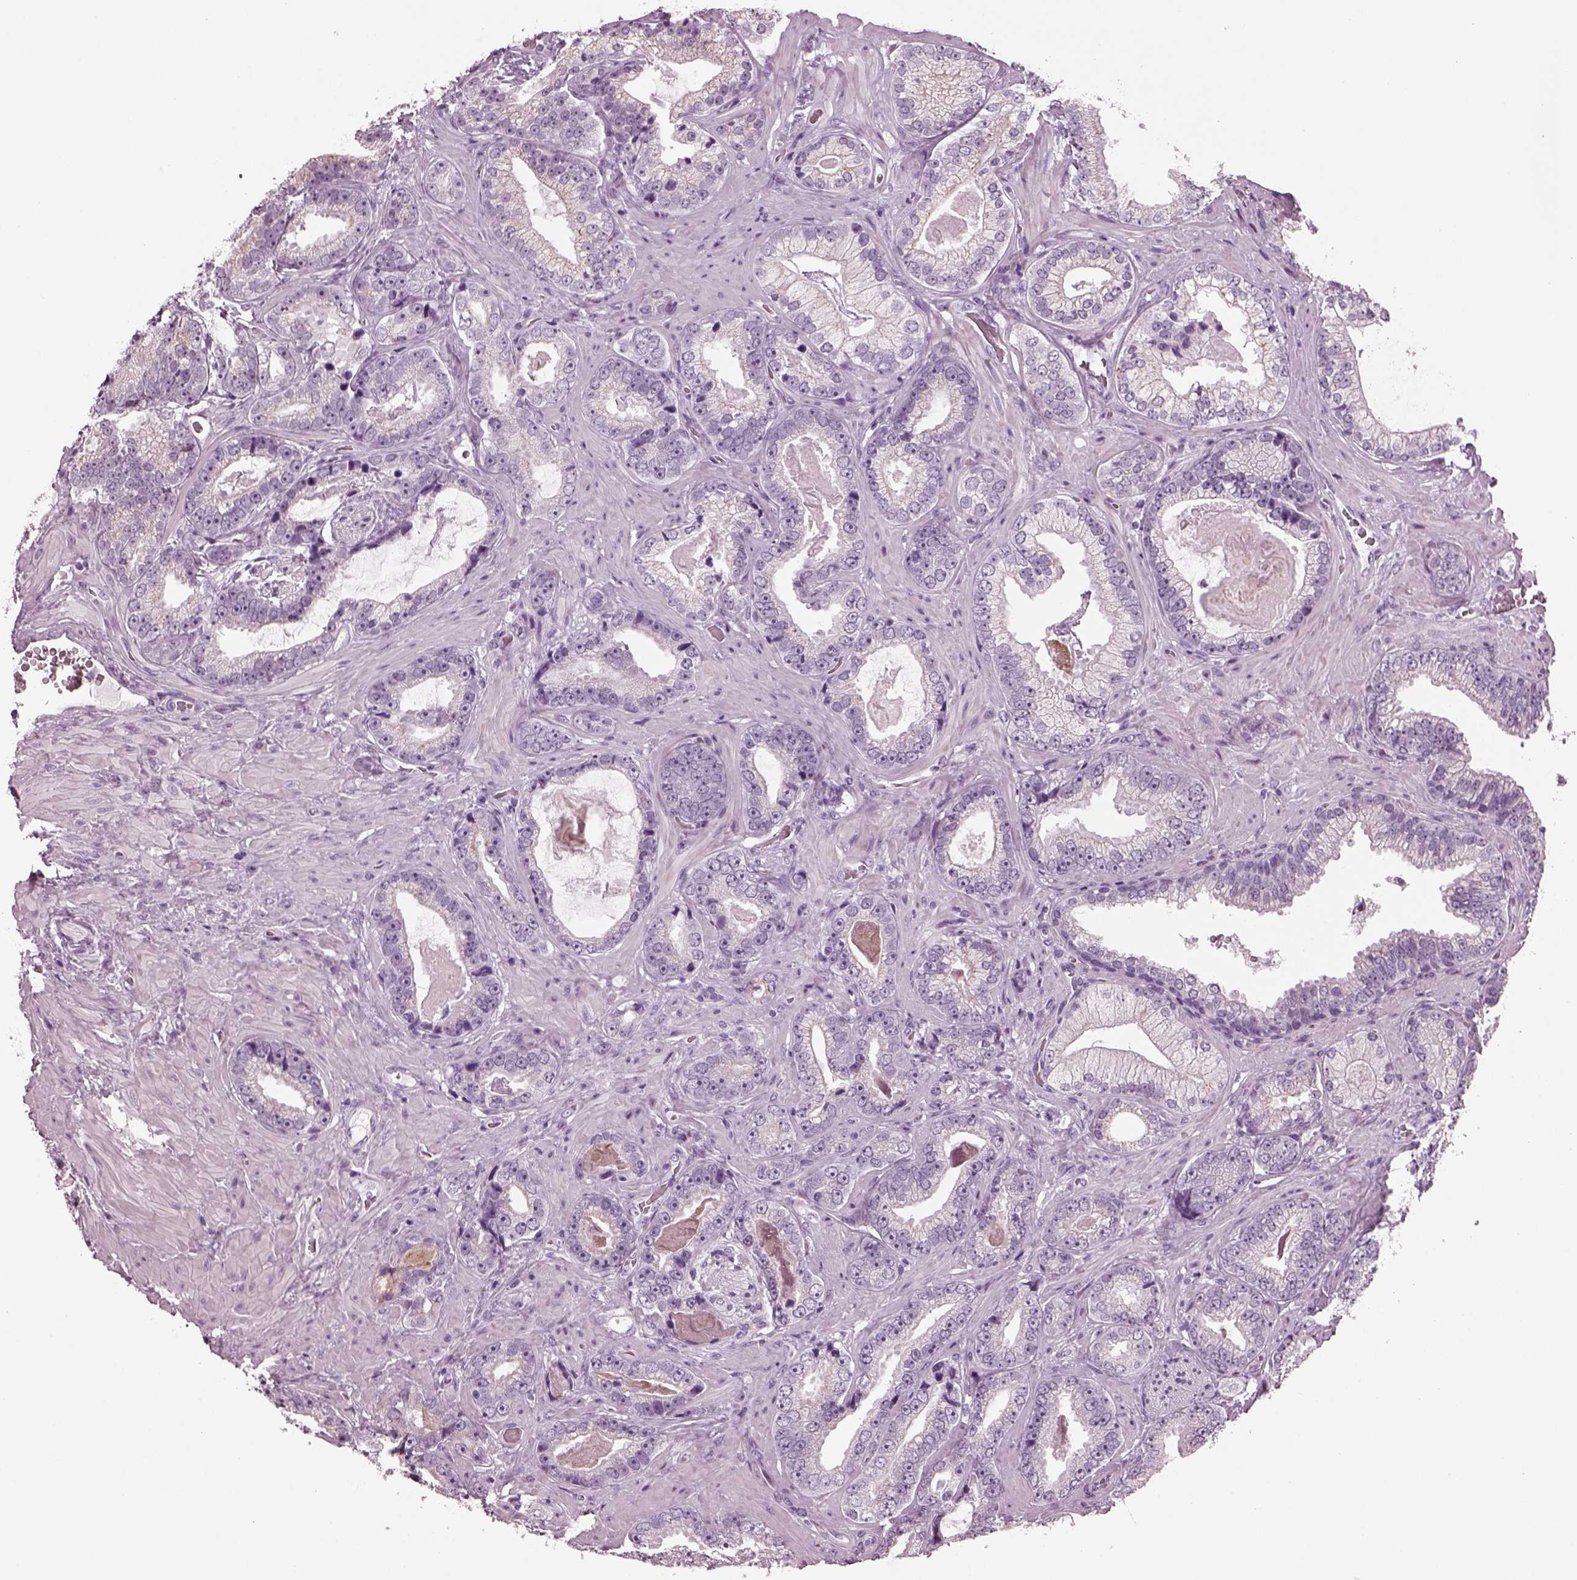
{"staining": {"intensity": "negative", "quantity": "none", "location": "none"}, "tissue": "prostate cancer", "cell_type": "Tumor cells", "image_type": "cancer", "snomed": [{"axis": "morphology", "description": "Adenocarcinoma, Low grade"}, {"axis": "topography", "description": "Prostate"}], "caption": "DAB (3,3'-diaminobenzidine) immunohistochemical staining of human prostate low-grade adenocarcinoma displays no significant staining in tumor cells. (Stains: DAB immunohistochemistry (IHC) with hematoxylin counter stain, Microscopy: brightfield microscopy at high magnification).", "gene": "PRR9", "patient": {"sex": "male", "age": 61}}